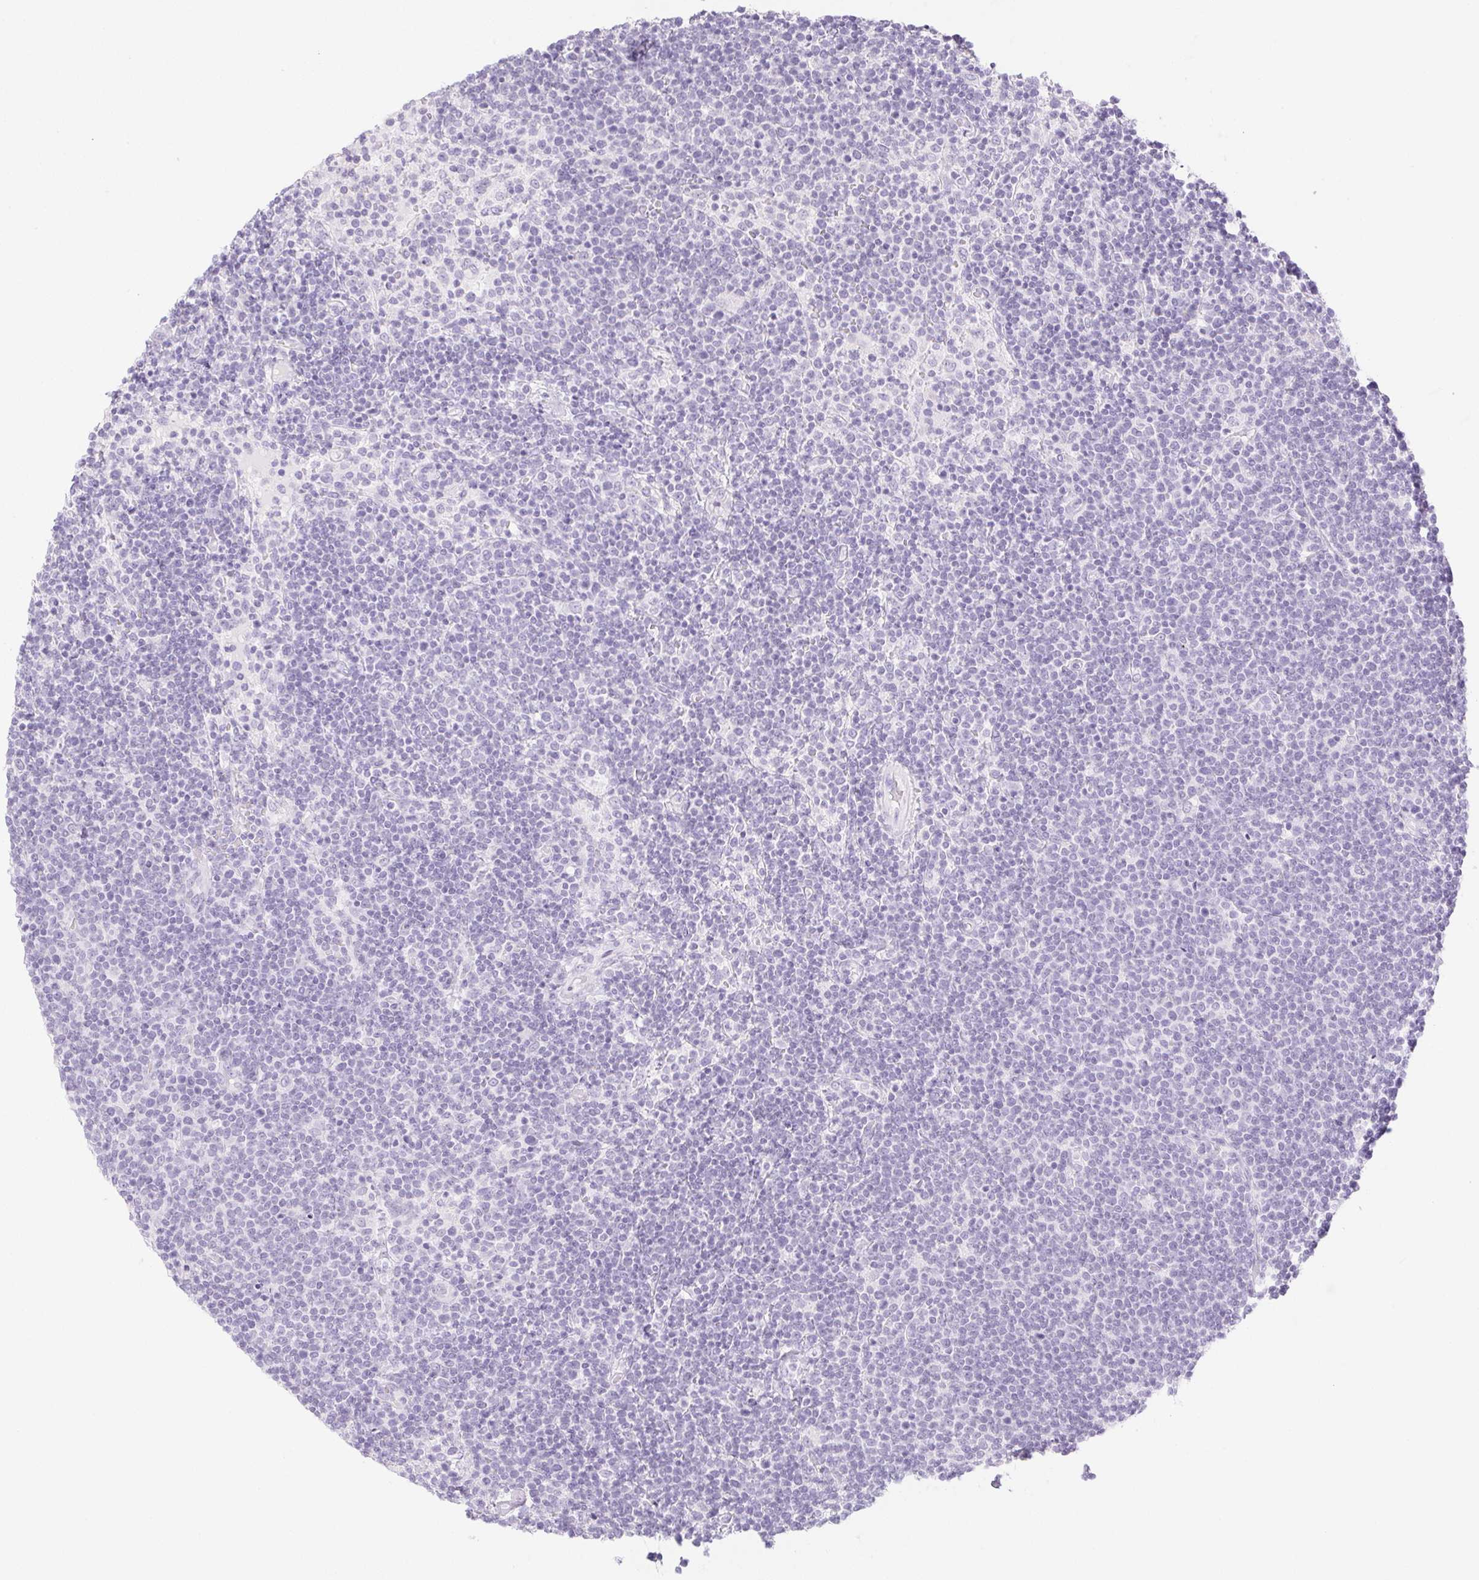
{"staining": {"intensity": "negative", "quantity": "none", "location": "none"}, "tissue": "lymphoma", "cell_type": "Tumor cells", "image_type": "cancer", "snomed": [{"axis": "morphology", "description": "Malignant lymphoma, non-Hodgkin's type, High grade"}, {"axis": "topography", "description": "Lymph node"}], "caption": "Tumor cells show no significant protein positivity in high-grade malignant lymphoma, non-Hodgkin's type.", "gene": "SPRR3", "patient": {"sex": "male", "age": 61}}